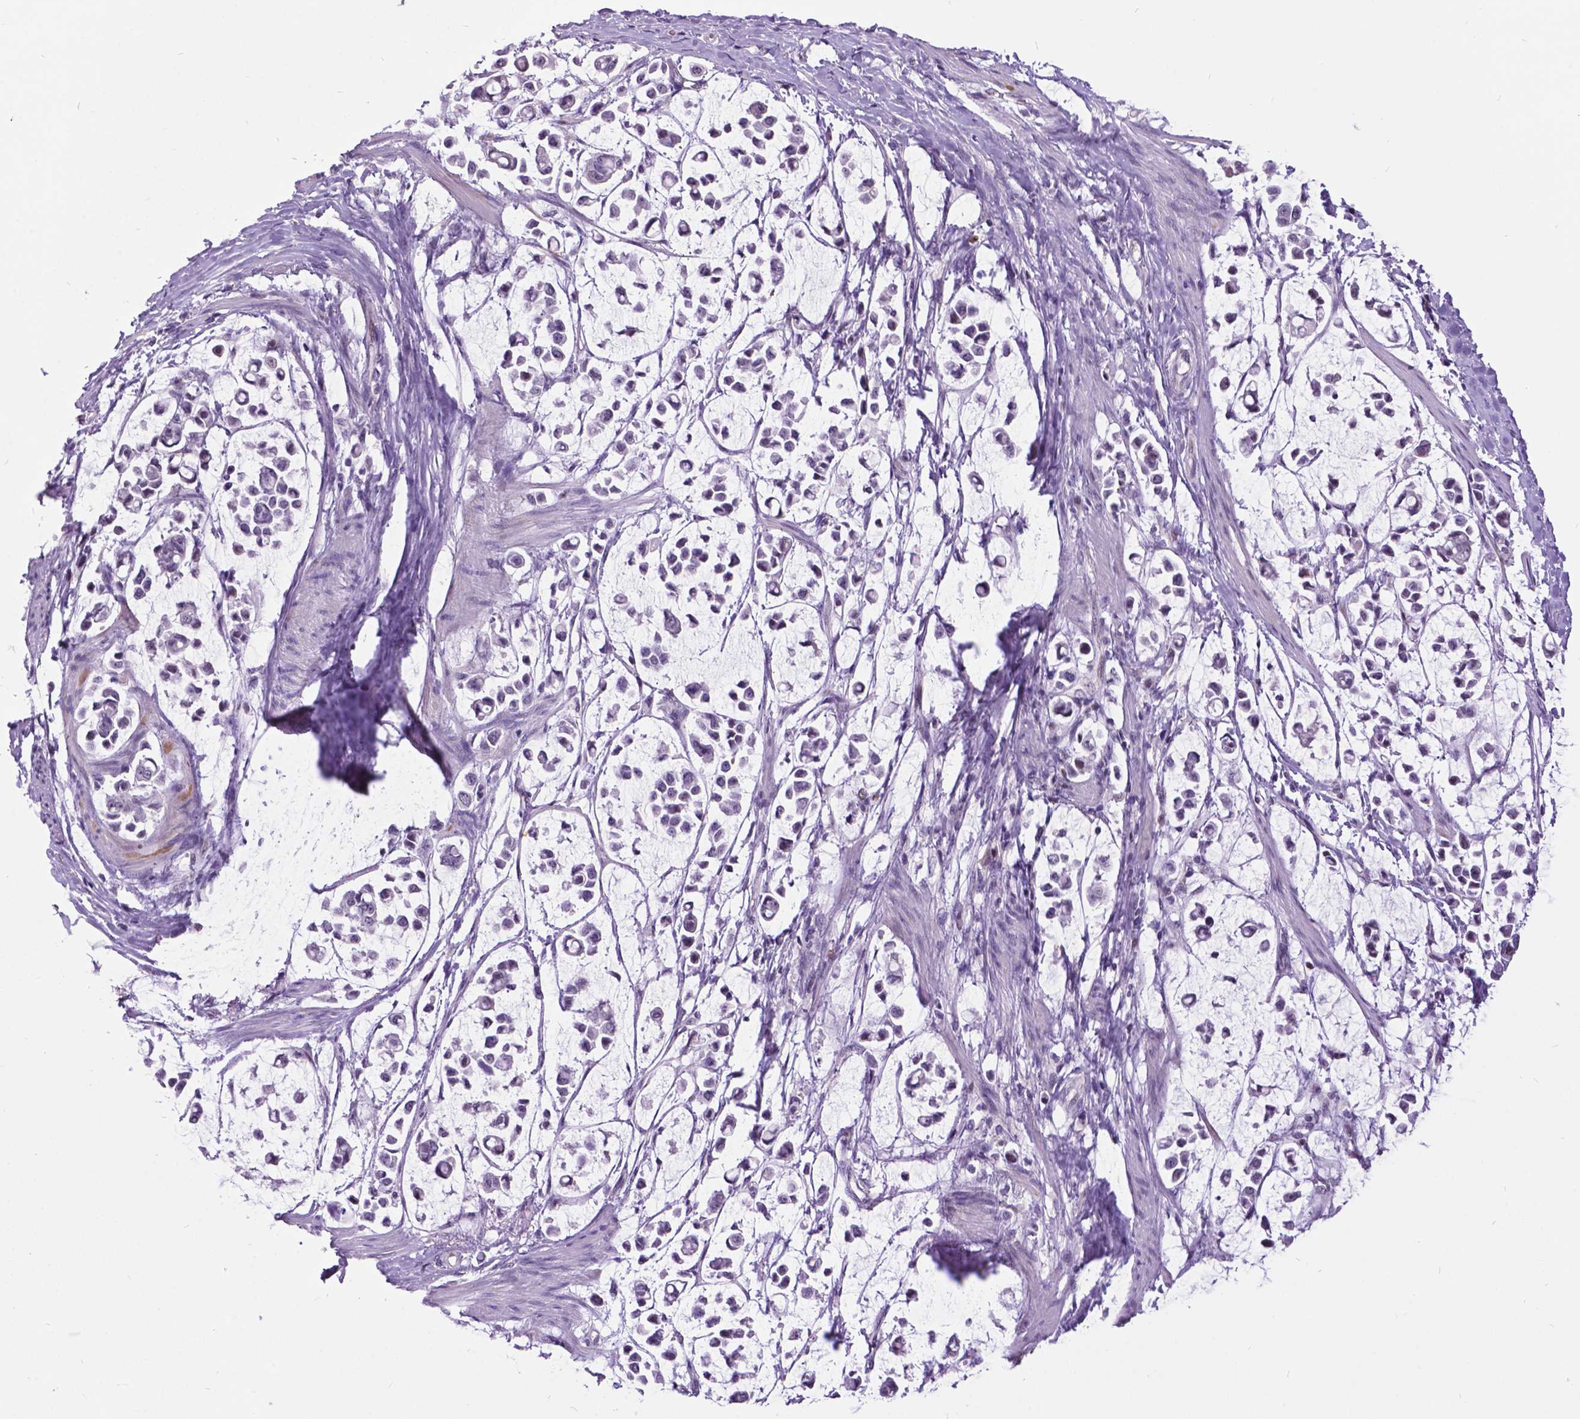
{"staining": {"intensity": "negative", "quantity": "none", "location": "none"}, "tissue": "stomach cancer", "cell_type": "Tumor cells", "image_type": "cancer", "snomed": [{"axis": "morphology", "description": "Adenocarcinoma, NOS"}, {"axis": "topography", "description": "Stomach"}], "caption": "The micrograph shows no significant expression in tumor cells of stomach cancer.", "gene": "DPF3", "patient": {"sex": "male", "age": 82}}